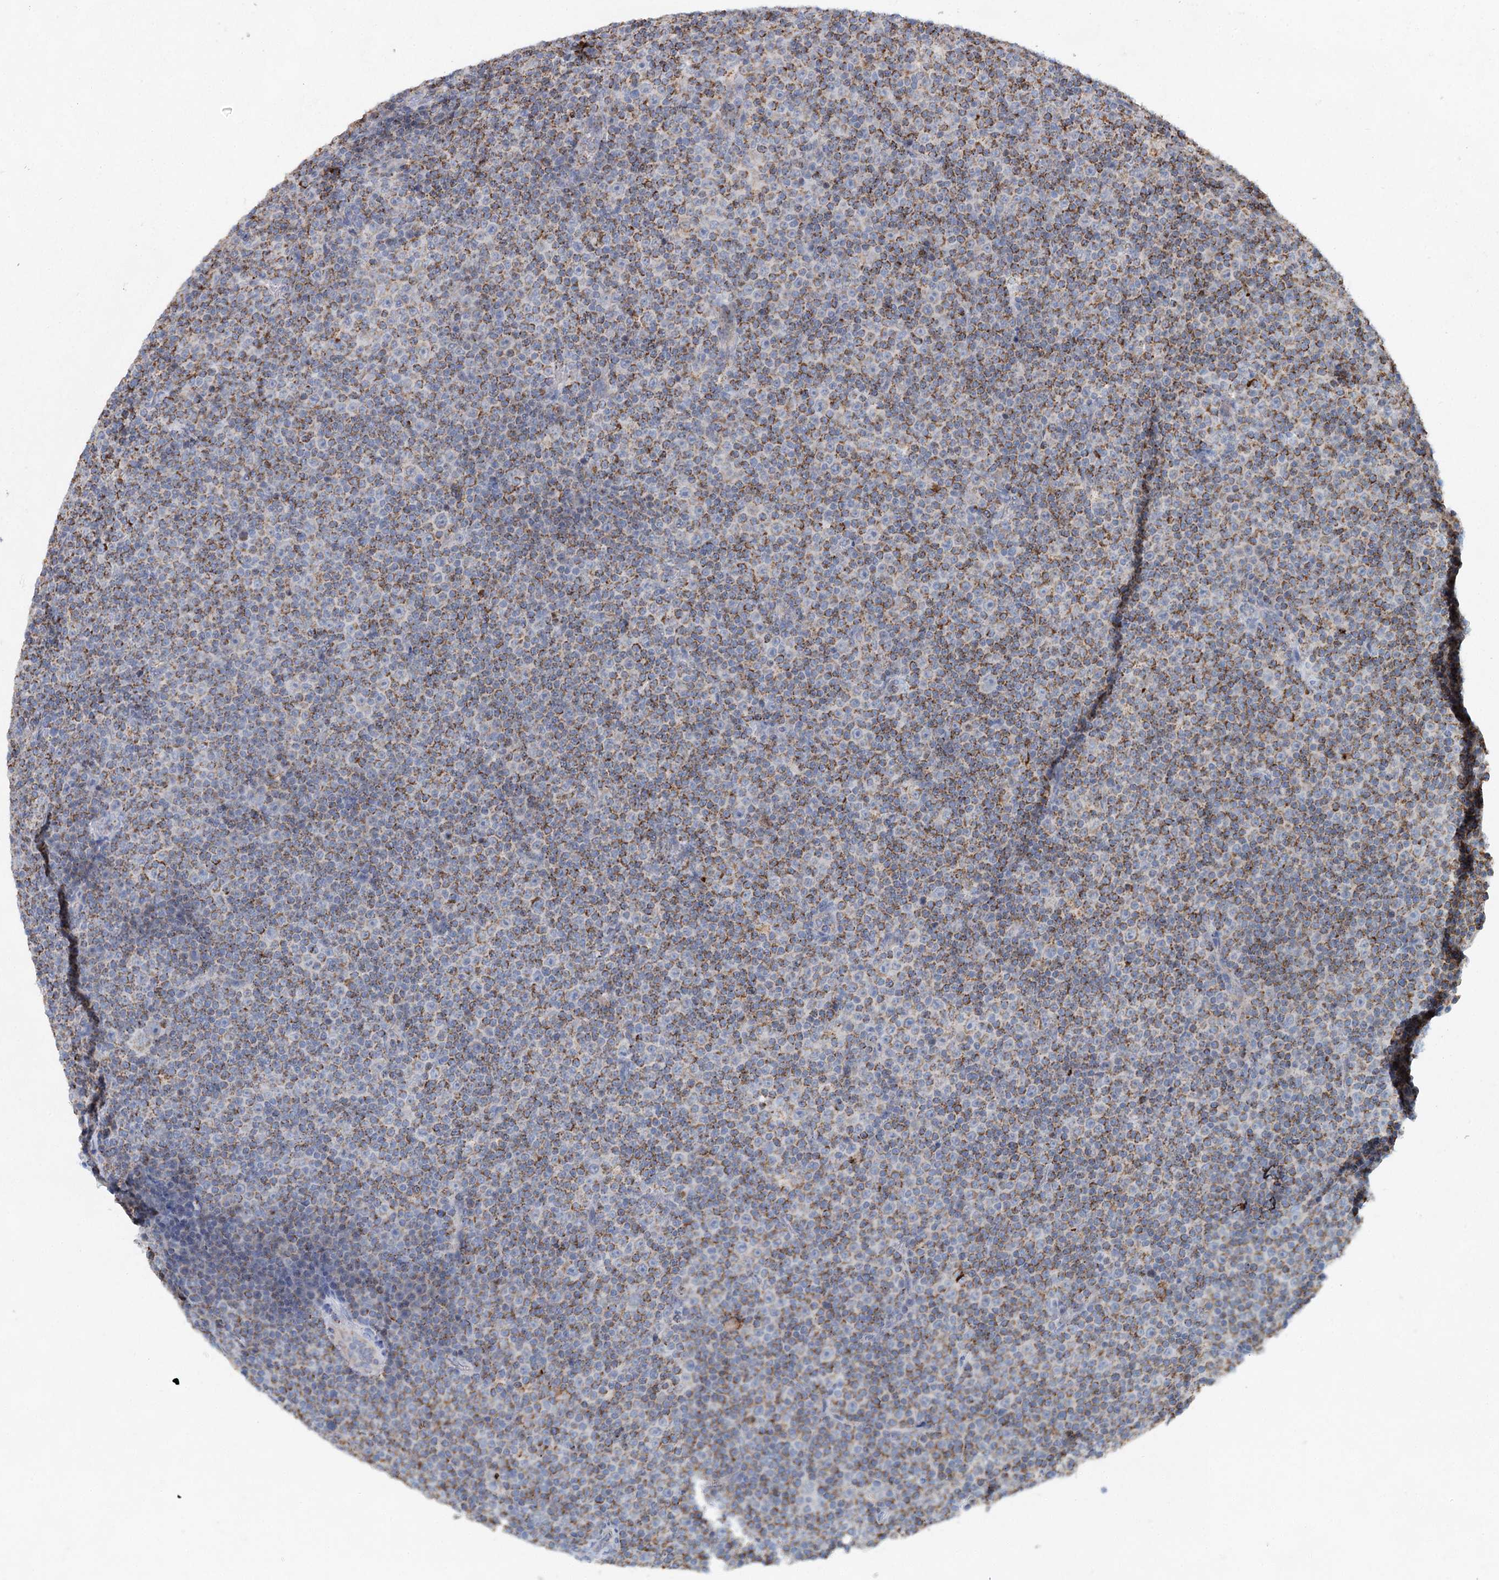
{"staining": {"intensity": "moderate", "quantity": ">75%", "location": "cytoplasmic/membranous"}, "tissue": "lymphoma", "cell_type": "Tumor cells", "image_type": "cancer", "snomed": [{"axis": "morphology", "description": "Malignant lymphoma, non-Hodgkin's type, Low grade"}, {"axis": "topography", "description": "Lymph node"}], "caption": "Approximately >75% of tumor cells in human lymphoma exhibit moderate cytoplasmic/membranous protein positivity as visualized by brown immunohistochemical staining.", "gene": "XPO6", "patient": {"sex": "female", "age": 67}}